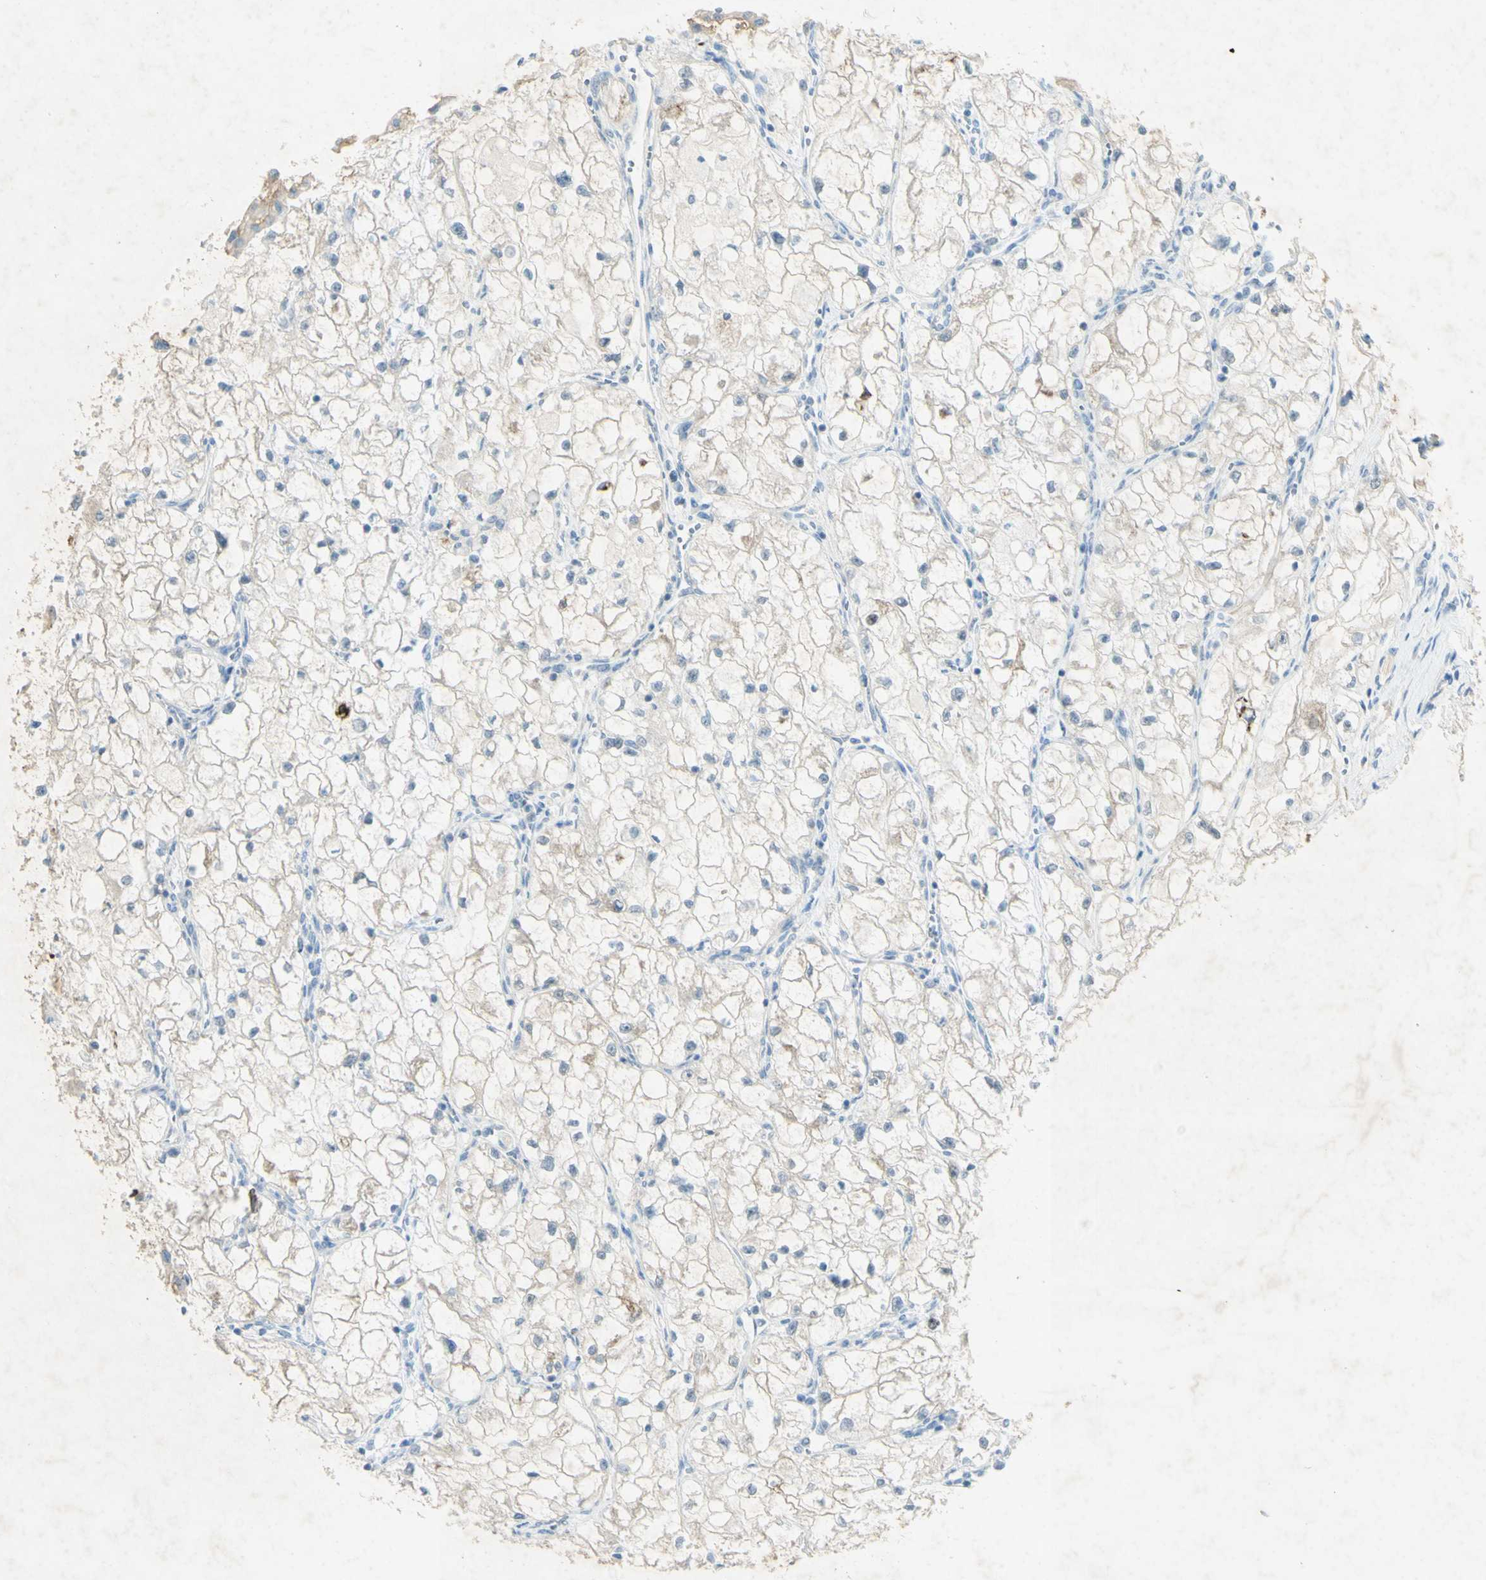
{"staining": {"intensity": "strong", "quantity": "<25%", "location": "cytoplasmic/membranous"}, "tissue": "renal cancer", "cell_type": "Tumor cells", "image_type": "cancer", "snomed": [{"axis": "morphology", "description": "Adenocarcinoma, NOS"}, {"axis": "topography", "description": "Kidney"}], "caption": "There is medium levels of strong cytoplasmic/membranous expression in tumor cells of renal adenocarcinoma, as demonstrated by immunohistochemical staining (brown color).", "gene": "GDF15", "patient": {"sex": "female", "age": 70}}